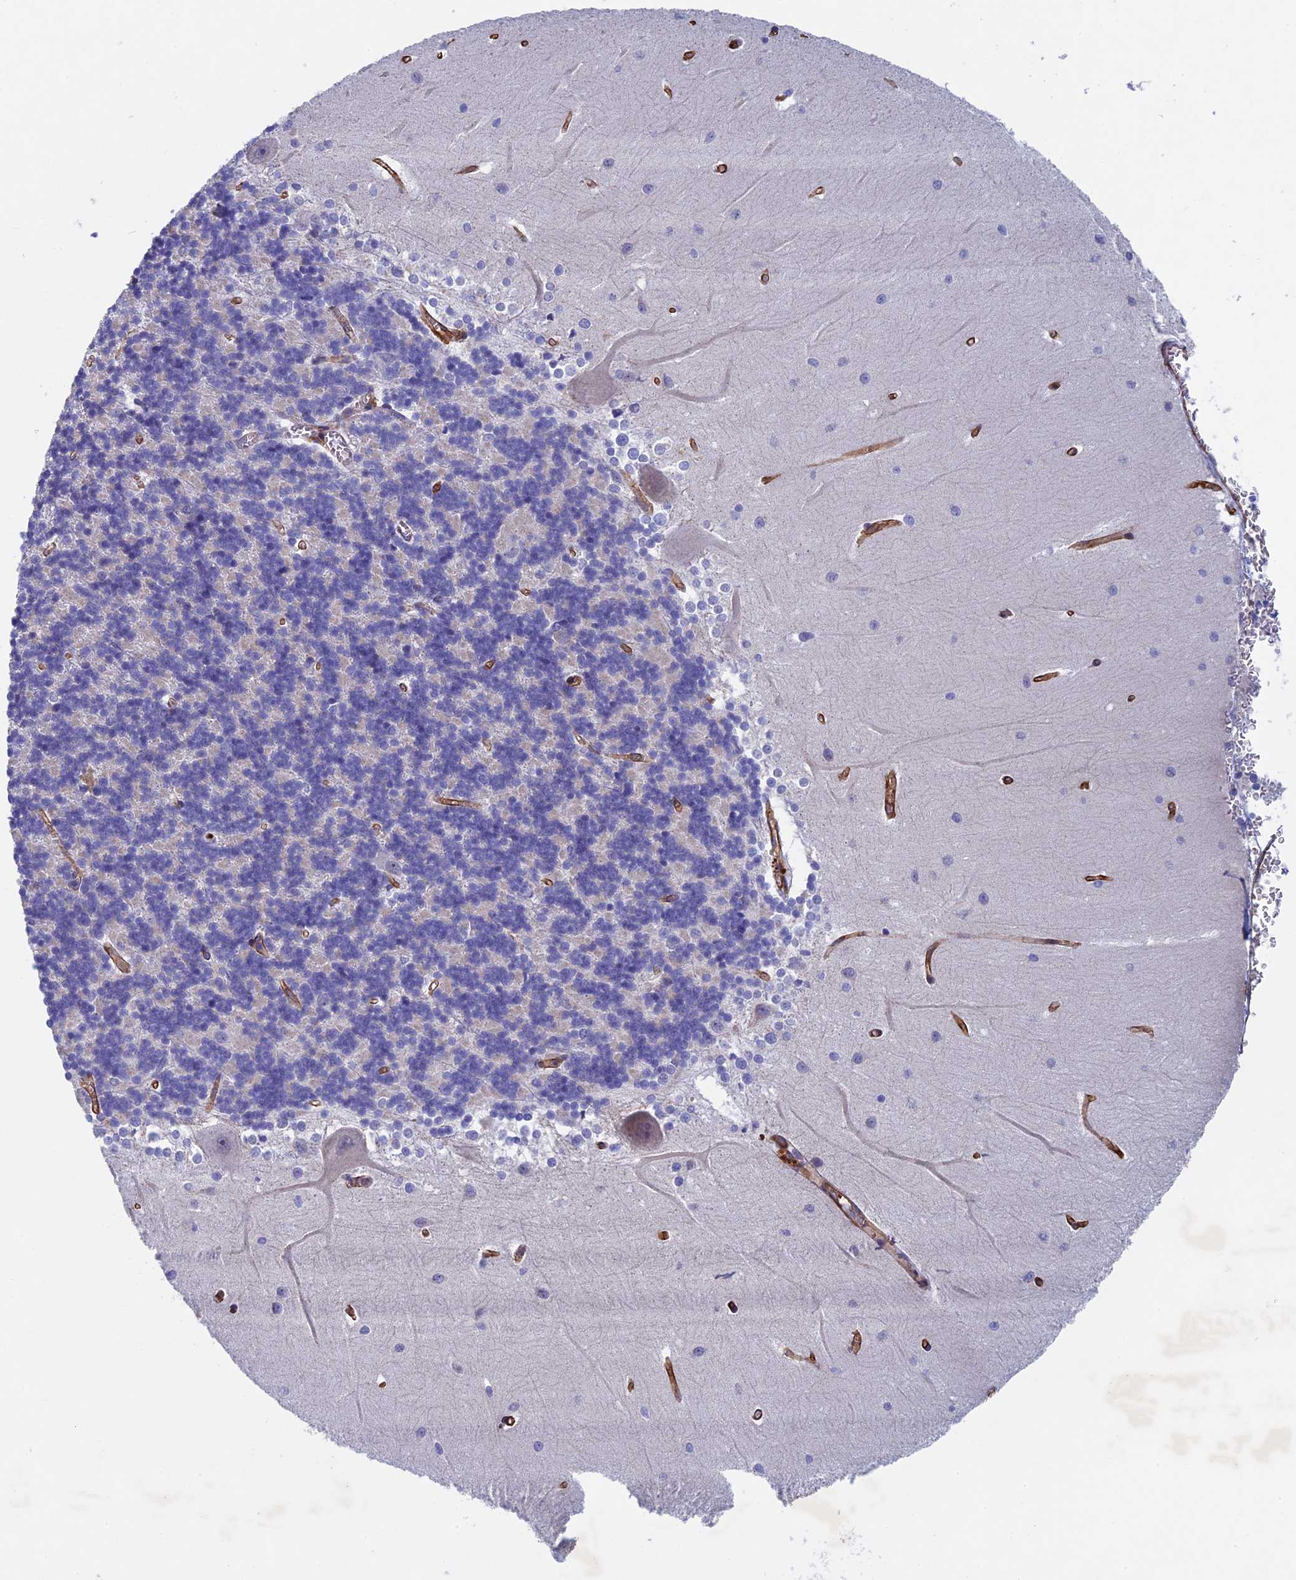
{"staining": {"intensity": "negative", "quantity": "none", "location": "none"}, "tissue": "cerebellum", "cell_type": "Cells in granular layer", "image_type": "normal", "snomed": [{"axis": "morphology", "description": "Normal tissue, NOS"}, {"axis": "topography", "description": "Cerebellum"}], "caption": "High magnification brightfield microscopy of normal cerebellum stained with DAB (3,3'-diaminobenzidine) (brown) and counterstained with hematoxylin (blue): cells in granular layer show no significant expression.", "gene": "INSYN1", "patient": {"sex": "male", "age": 37}}